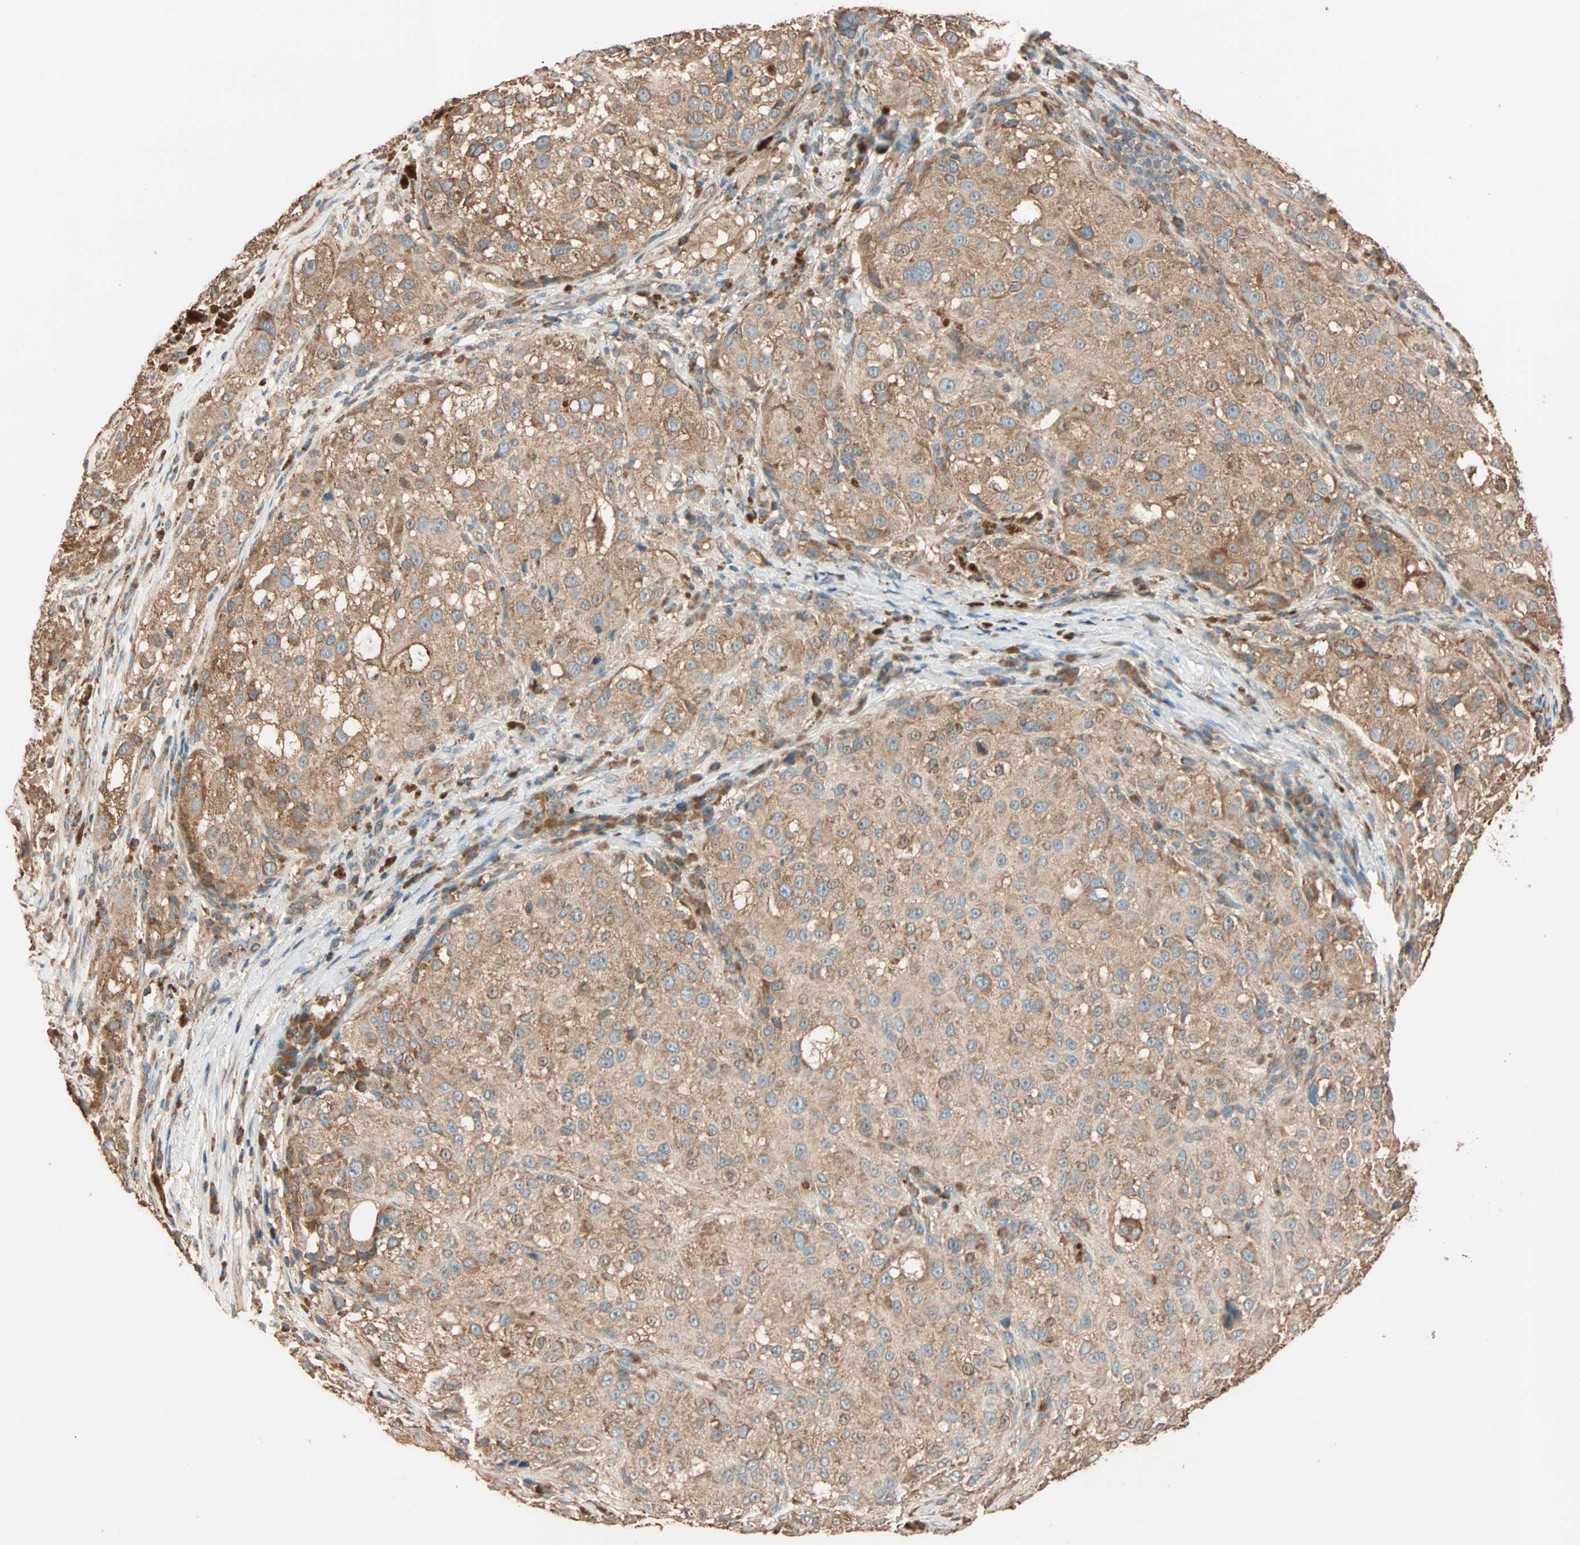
{"staining": {"intensity": "moderate", "quantity": ">75%", "location": "cytoplasmic/membranous"}, "tissue": "melanoma", "cell_type": "Tumor cells", "image_type": "cancer", "snomed": [{"axis": "morphology", "description": "Necrosis, NOS"}, {"axis": "morphology", "description": "Malignant melanoma, NOS"}, {"axis": "topography", "description": "Skin"}], "caption": "Melanoma tissue demonstrates moderate cytoplasmic/membranous staining in approximately >75% of tumor cells", "gene": "EIF4G2", "patient": {"sex": "female", "age": 87}}